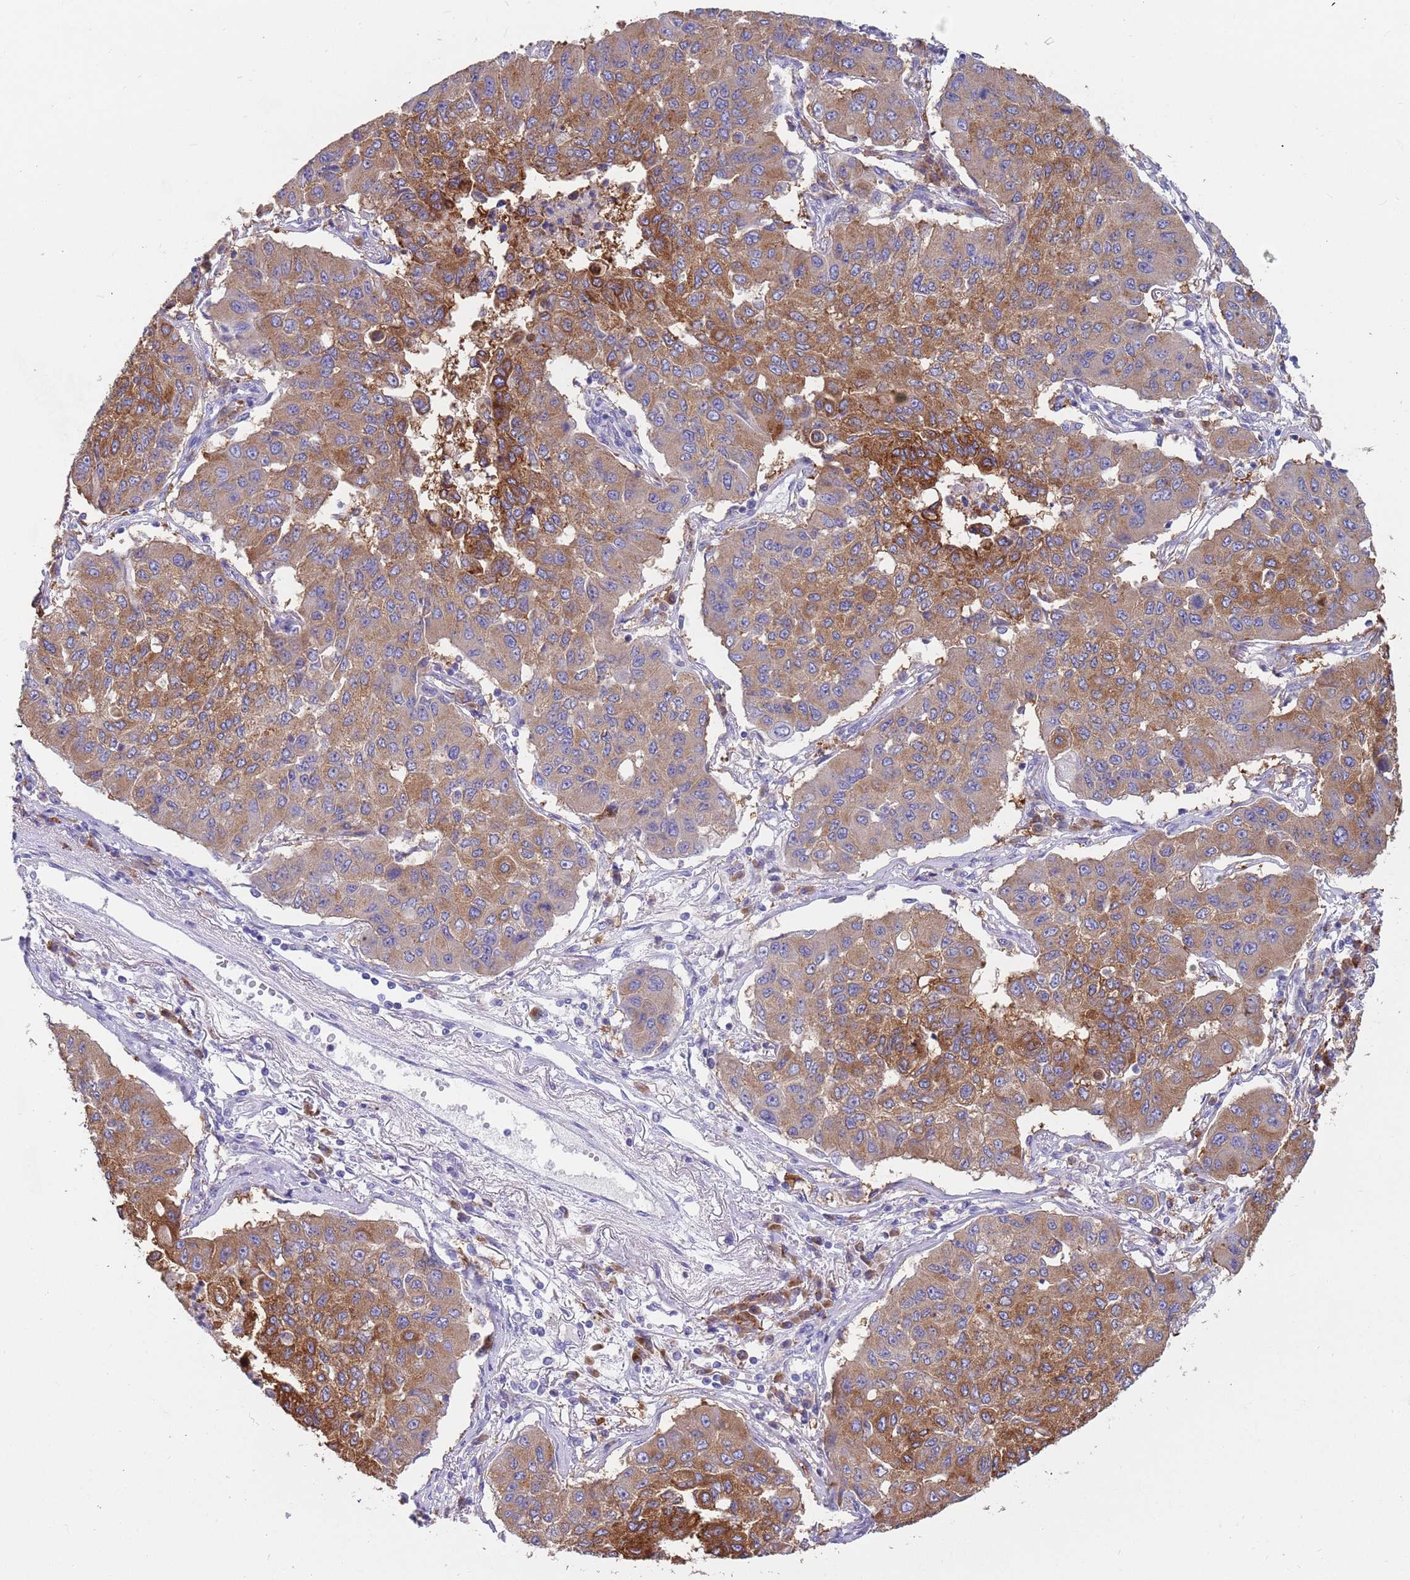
{"staining": {"intensity": "moderate", "quantity": ">75%", "location": "cytoplasmic/membranous"}, "tissue": "lung cancer", "cell_type": "Tumor cells", "image_type": "cancer", "snomed": [{"axis": "morphology", "description": "Squamous cell carcinoma, NOS"}, {"axis": "topography", "description": "Lung"}], "caption": "High-magnification brightfield microscopy of lung cancer (squamous cell carcinoma) stained with DAB (brown) and counterstained with hematoxylin (blue). tumor cells exhibit moderate cytoplasmic/membranous staining is identified in approximately>75% of cells.", "gene": "TYW1", "patient": {"sex": "male", "age": 74}}